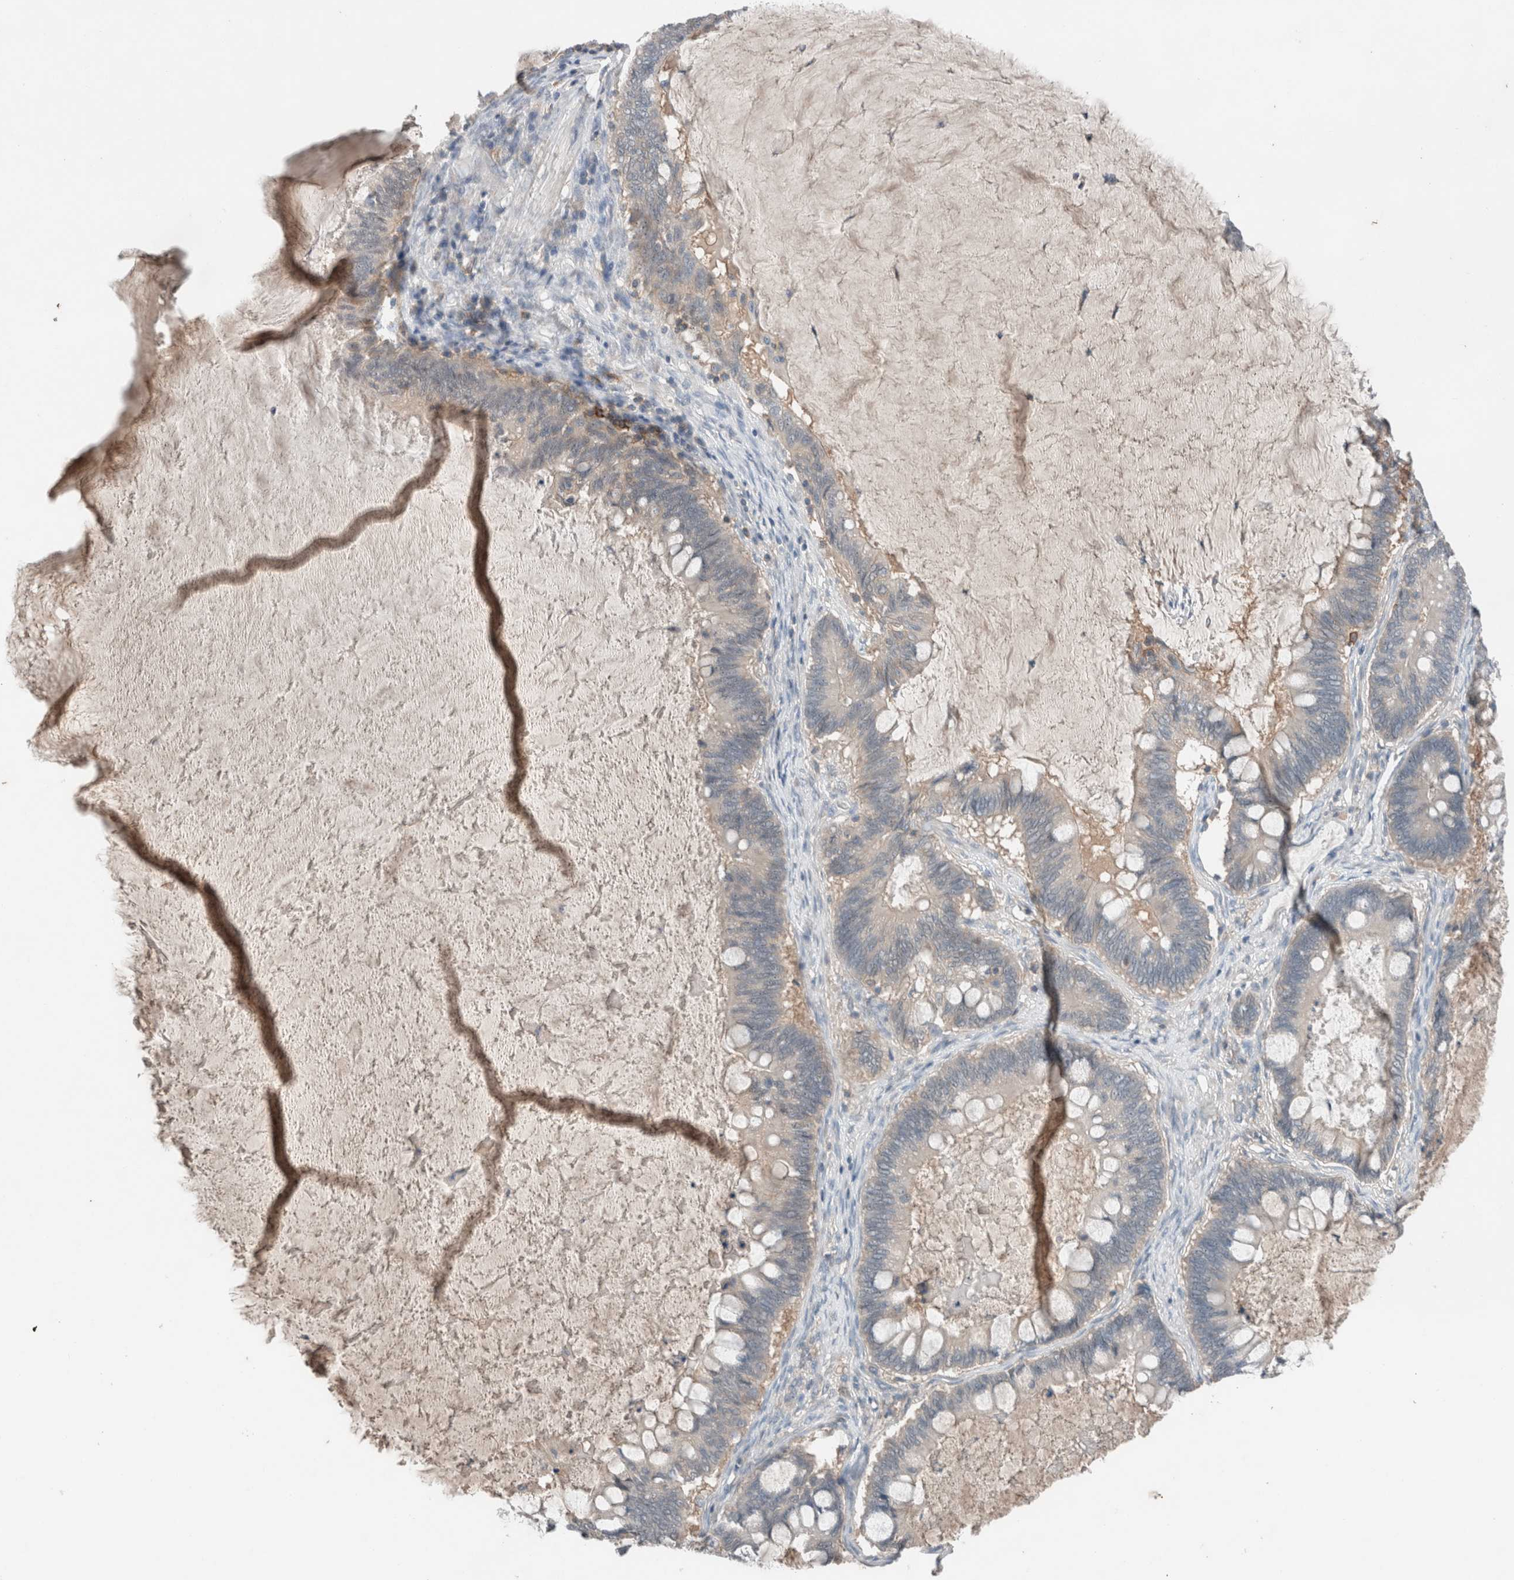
{"staining": {"intensity": "weak", "quantity": "<25%", "location": "cytoplasmic/membranous"}, "tissue": "ovarian cancer", "cell_type": "Tumor cells", "image_type": "cancer", "snomed": [{"axis": "morphology", "description": "Cystadenocarcinoma, mucinous, NOS"}, {"axis": "topography", "description": "Ovary"}], "caption": "Ovarian cancer (mucinous cystadenocarcinoma) stained for a protein using immunohistochemistry exhibits no expression tumor cells.", "gene": "UGCG", "patient": {"sex": "female", "age": 61}}